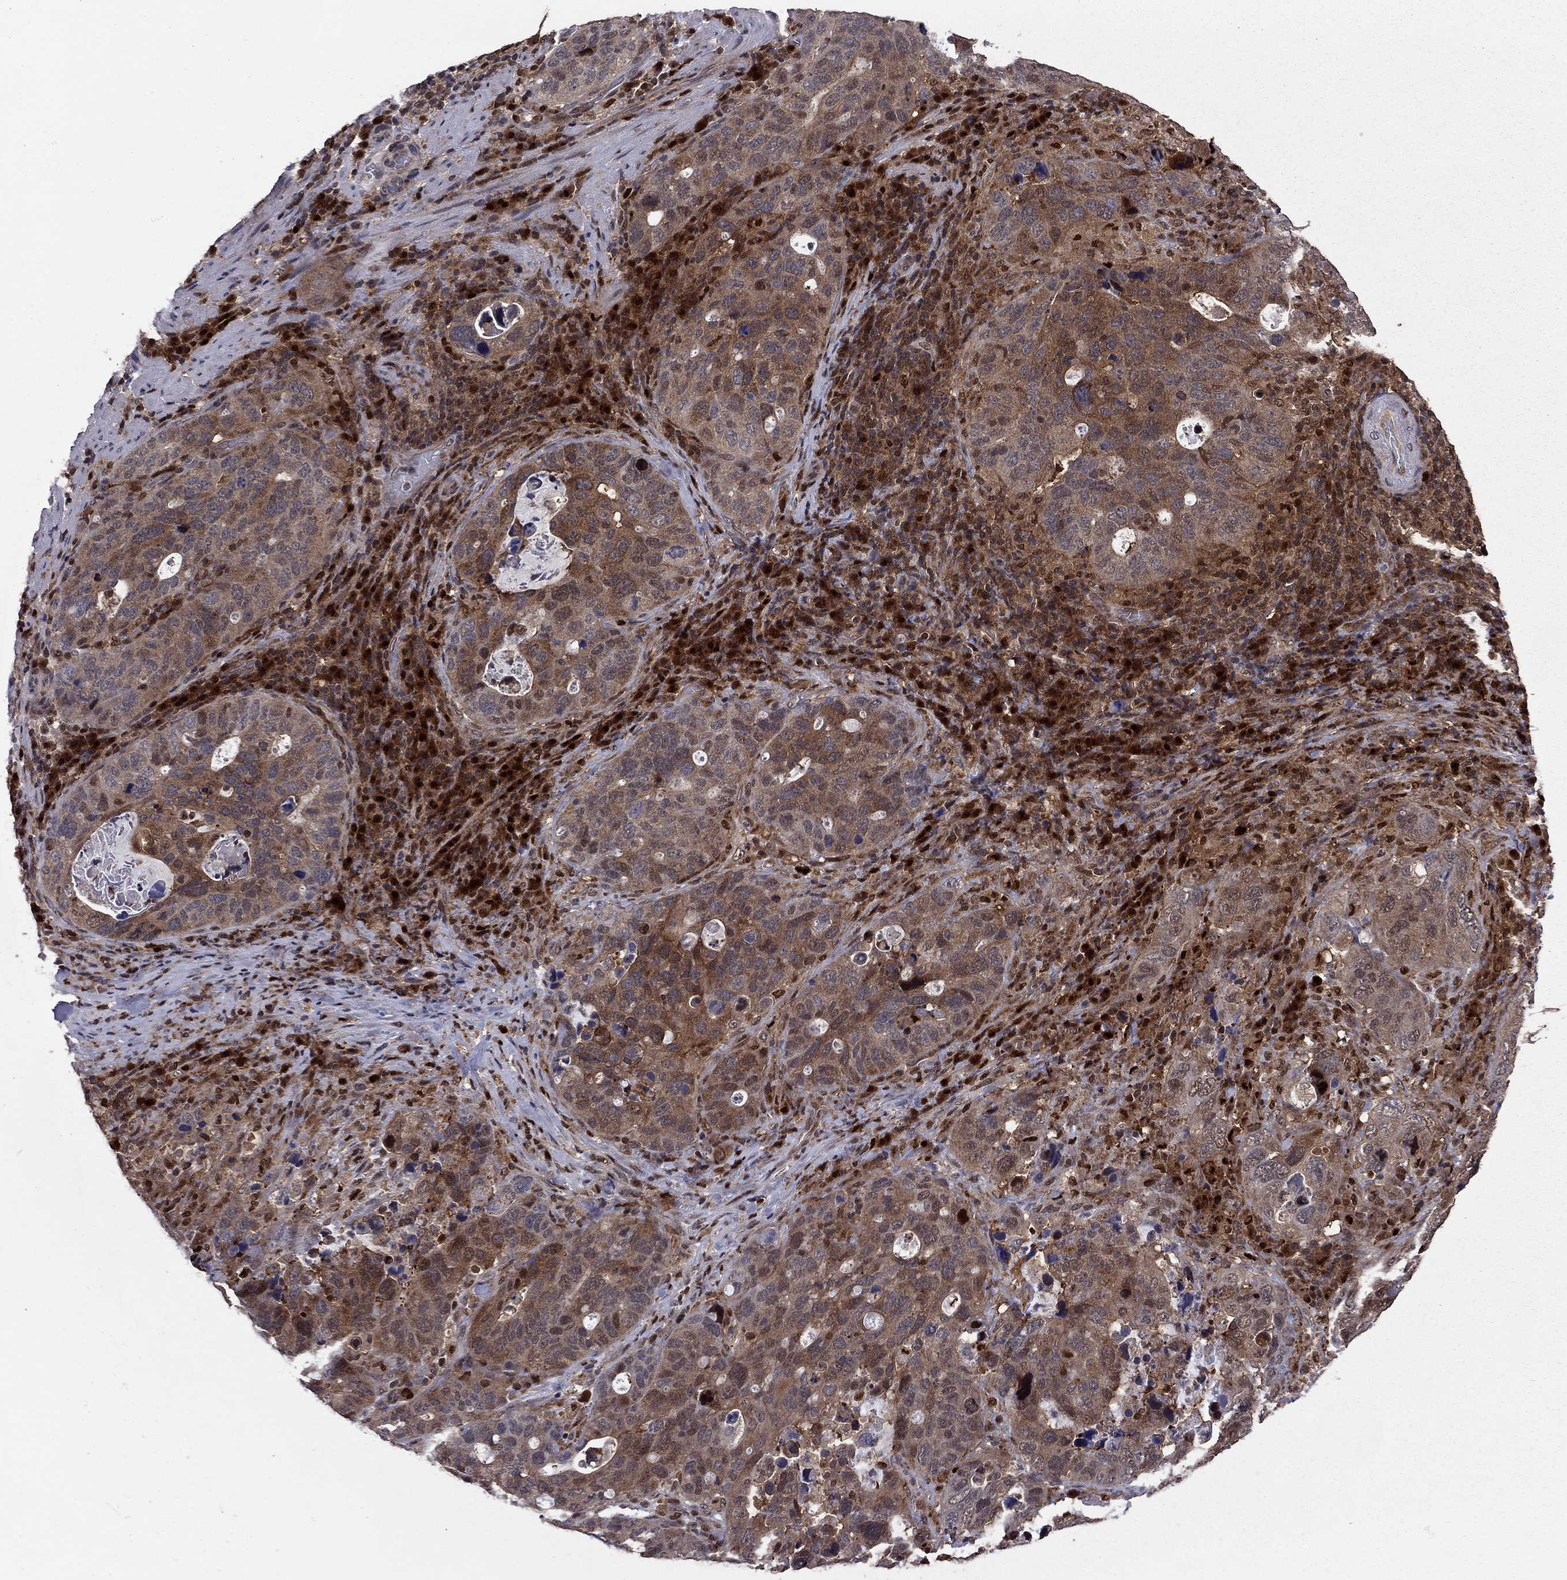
{"staining": {"intensity": "moderate", "quantity": "25%-75%", "location": "cytoplasmic/membranous"}, "tissue": "stomach cancer", "cell_type": "Tumor cells", "image_type": "cancer", "snomed": [{"axis": "morphology", "description": "Adenocarcinoma, NOS"}, {"axis": "topography", "description": "Stomach"}], "caption": "Brown immunohistochemical staining in stomach adenocarcinoma shows moderate cytoplasmic/membranous staining in approximately 25%-75% of tumor cells.", "gene": "APPBP2", "patient": {"sex": "male", "age": 54}}